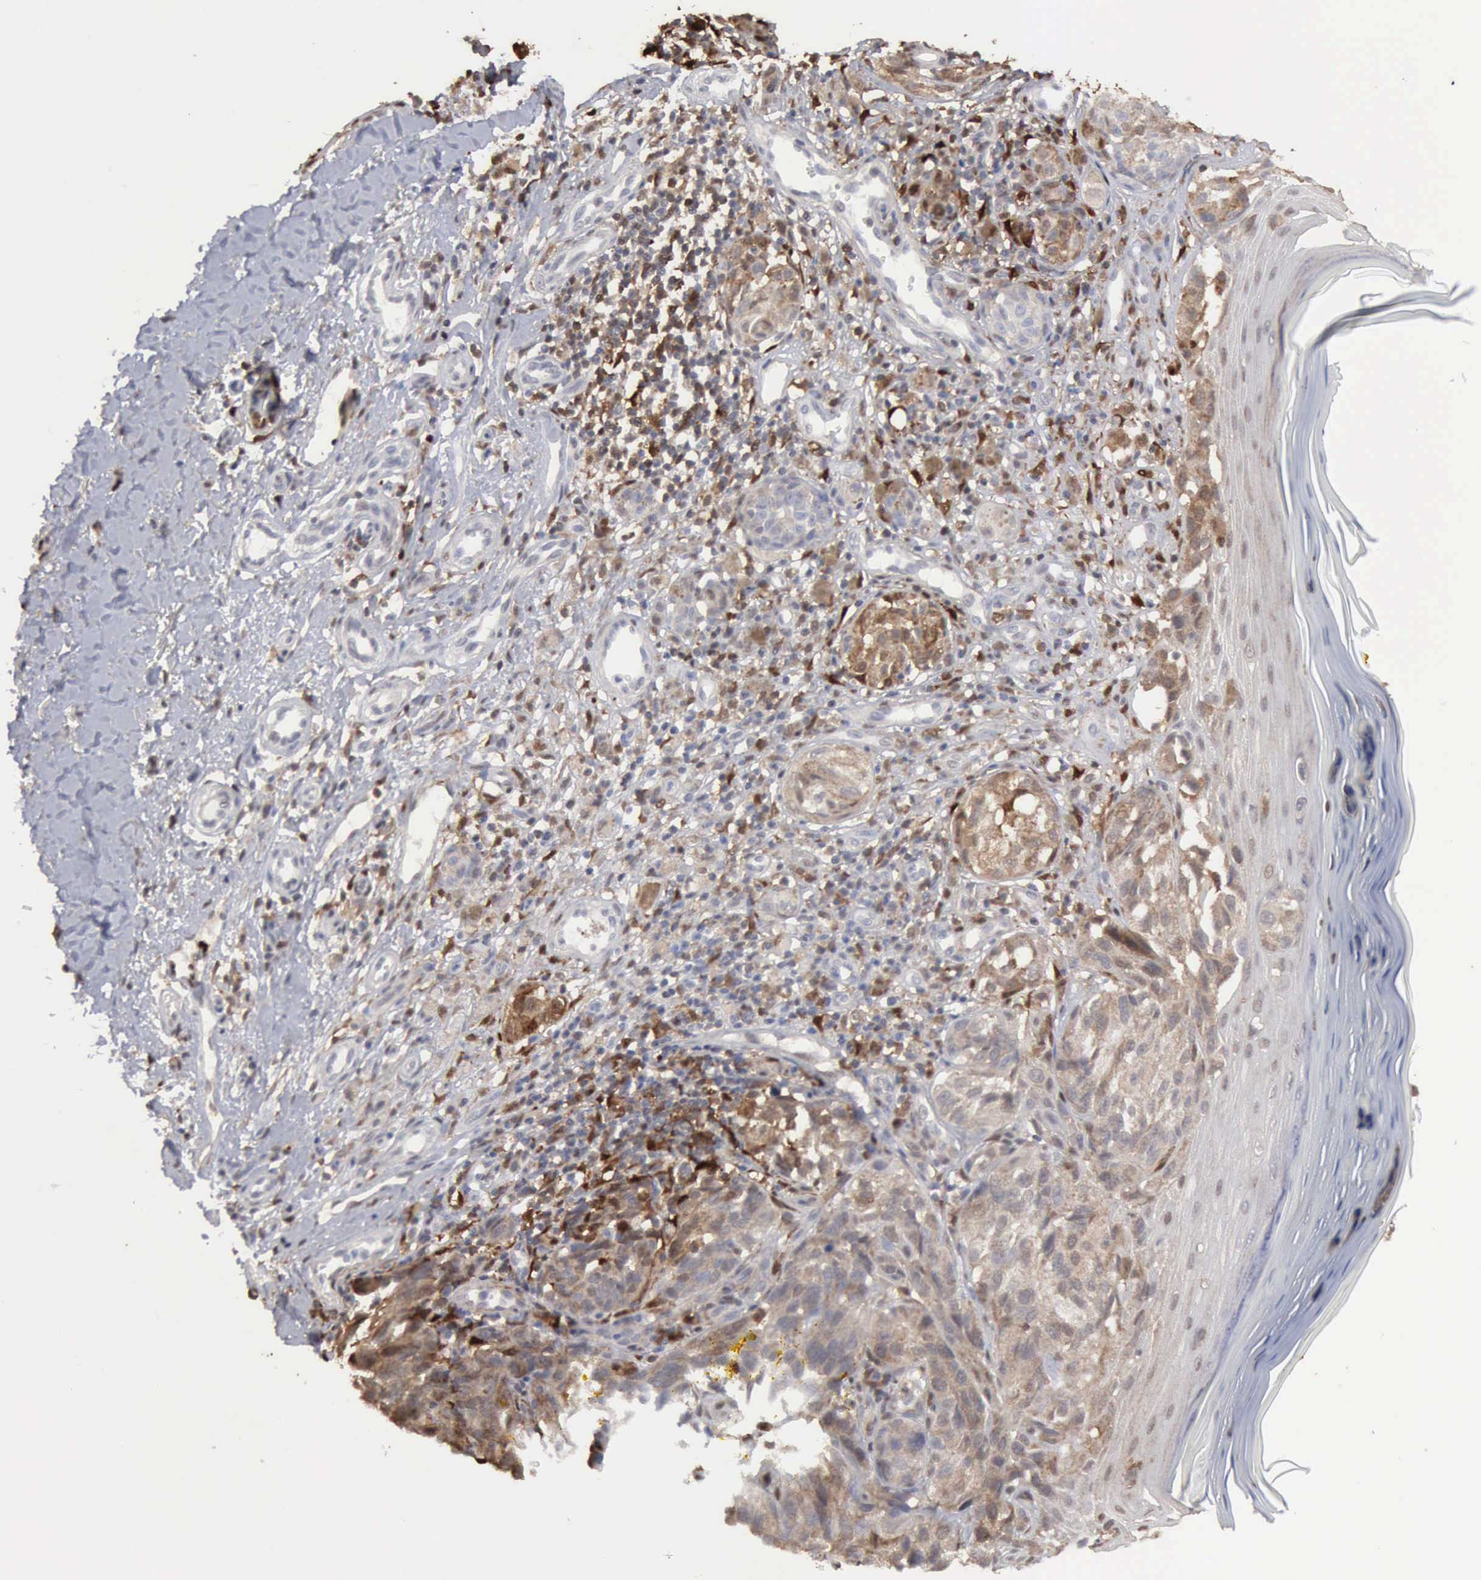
{"staining": {"intensity": "negative", "quantity": "none", "location": "none"}, "tissue": "melanoma", "cell_type": "Tumor cells", "image_type": "cancer", "snomed": [{"axis": "morphology", "description": "Malignant melanoma, NOS"}, {"axis": "topography", "description": "Skin"}], "caption": "Protein analysis of malignant melanoma displays no significant staining in tumor cells.", "gene": "STAT1", "patient": {"sex": "male", "age": 67}}